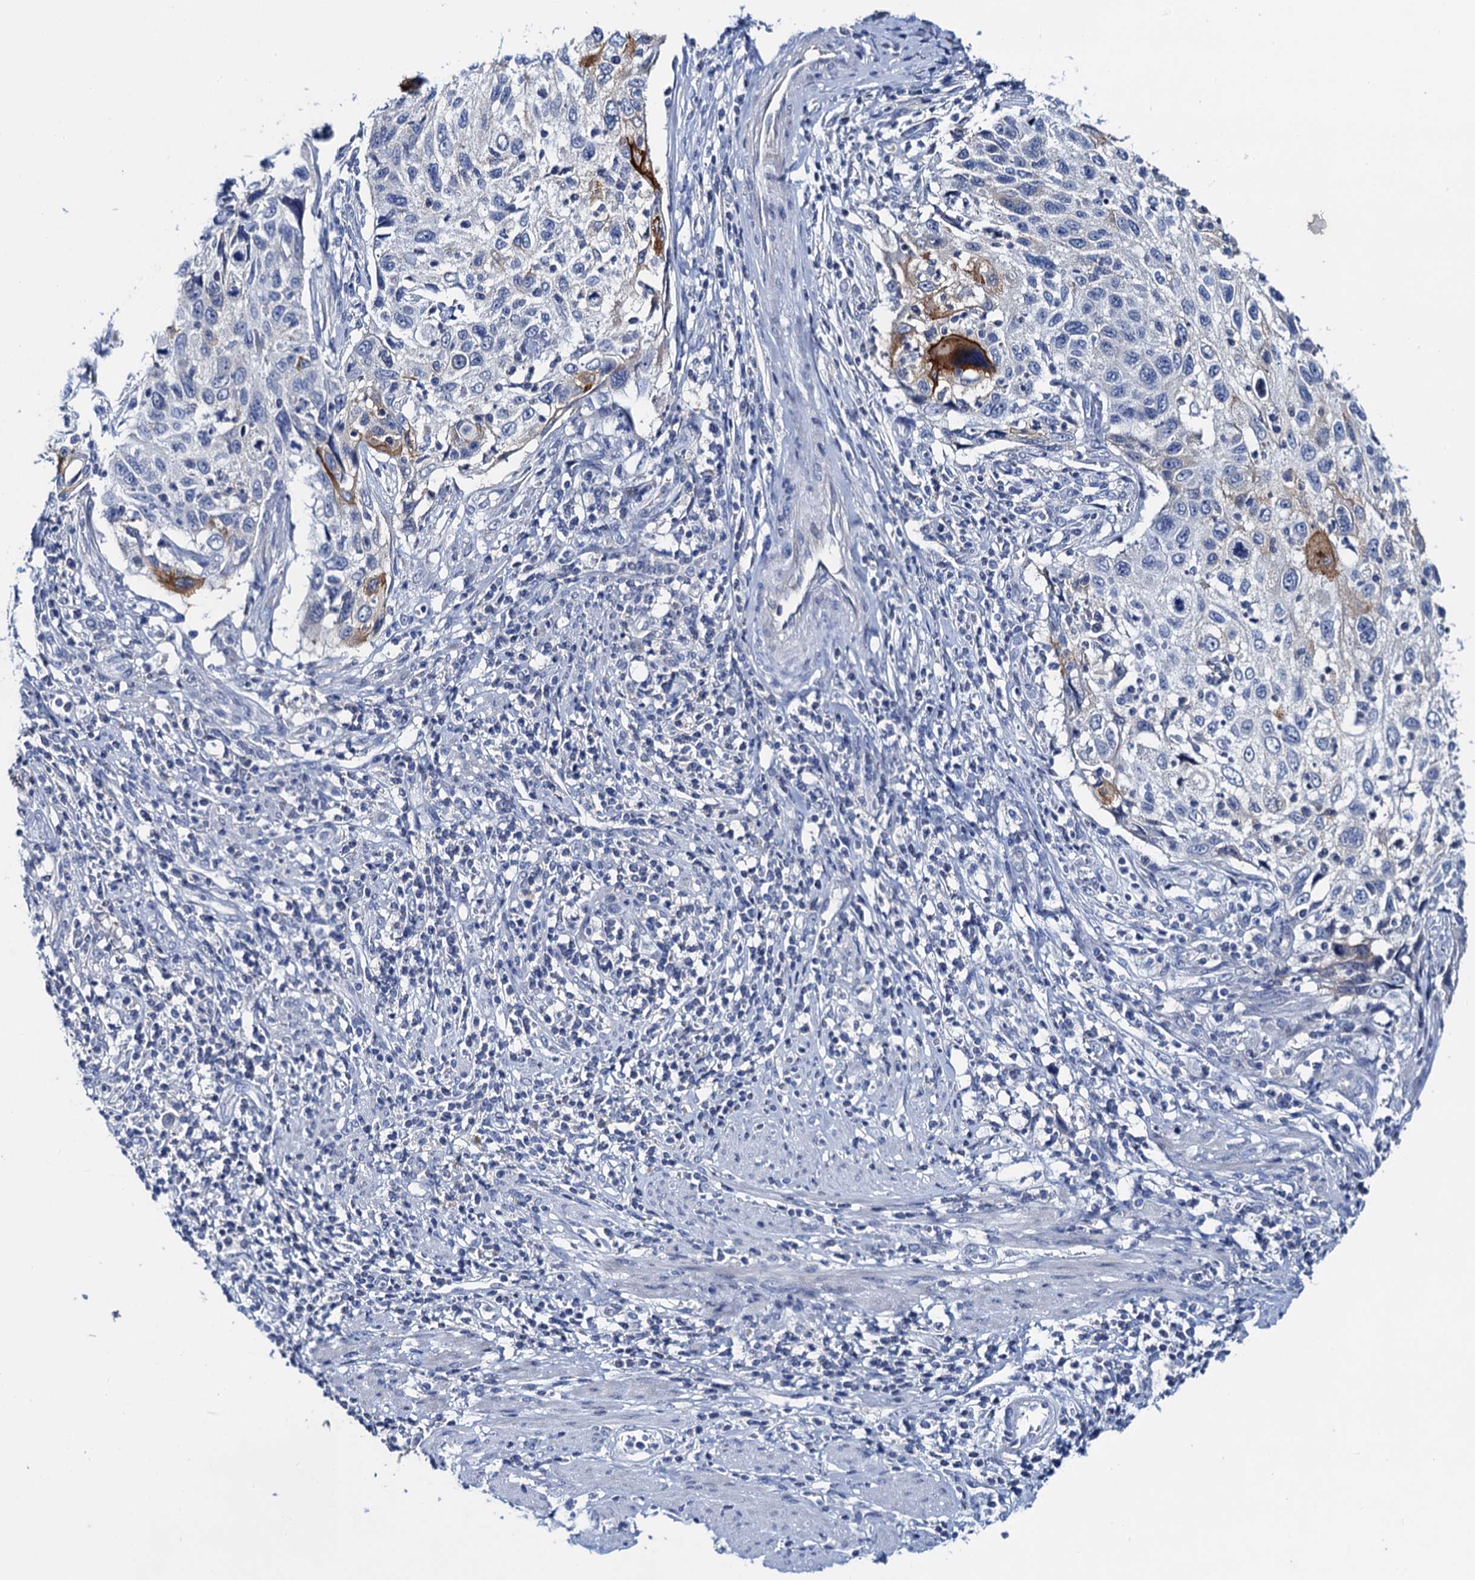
{"staining": {"intensity": "strong", "quantity": "<25%", "location": "cytoplasmic/membranous"}, "tissue": "cervical cancer", "cell_type": "Tumor cells", "image_type": "cancer", "snomed": [{"axis": "morphology", "description": "Squamous cell carcinoma, NOS"}, {"axis": "topography", "description": "Cervix"}], "caption": "A micrograph showing strong cytoplasmic/membranous positivity in about <25% of tumor cells in cervical squamous cell carcinoma, as visualized by brown immunohistochemical staining.", "gene": "LYPD3", "patient": {"sex": "female", "age": 70}}